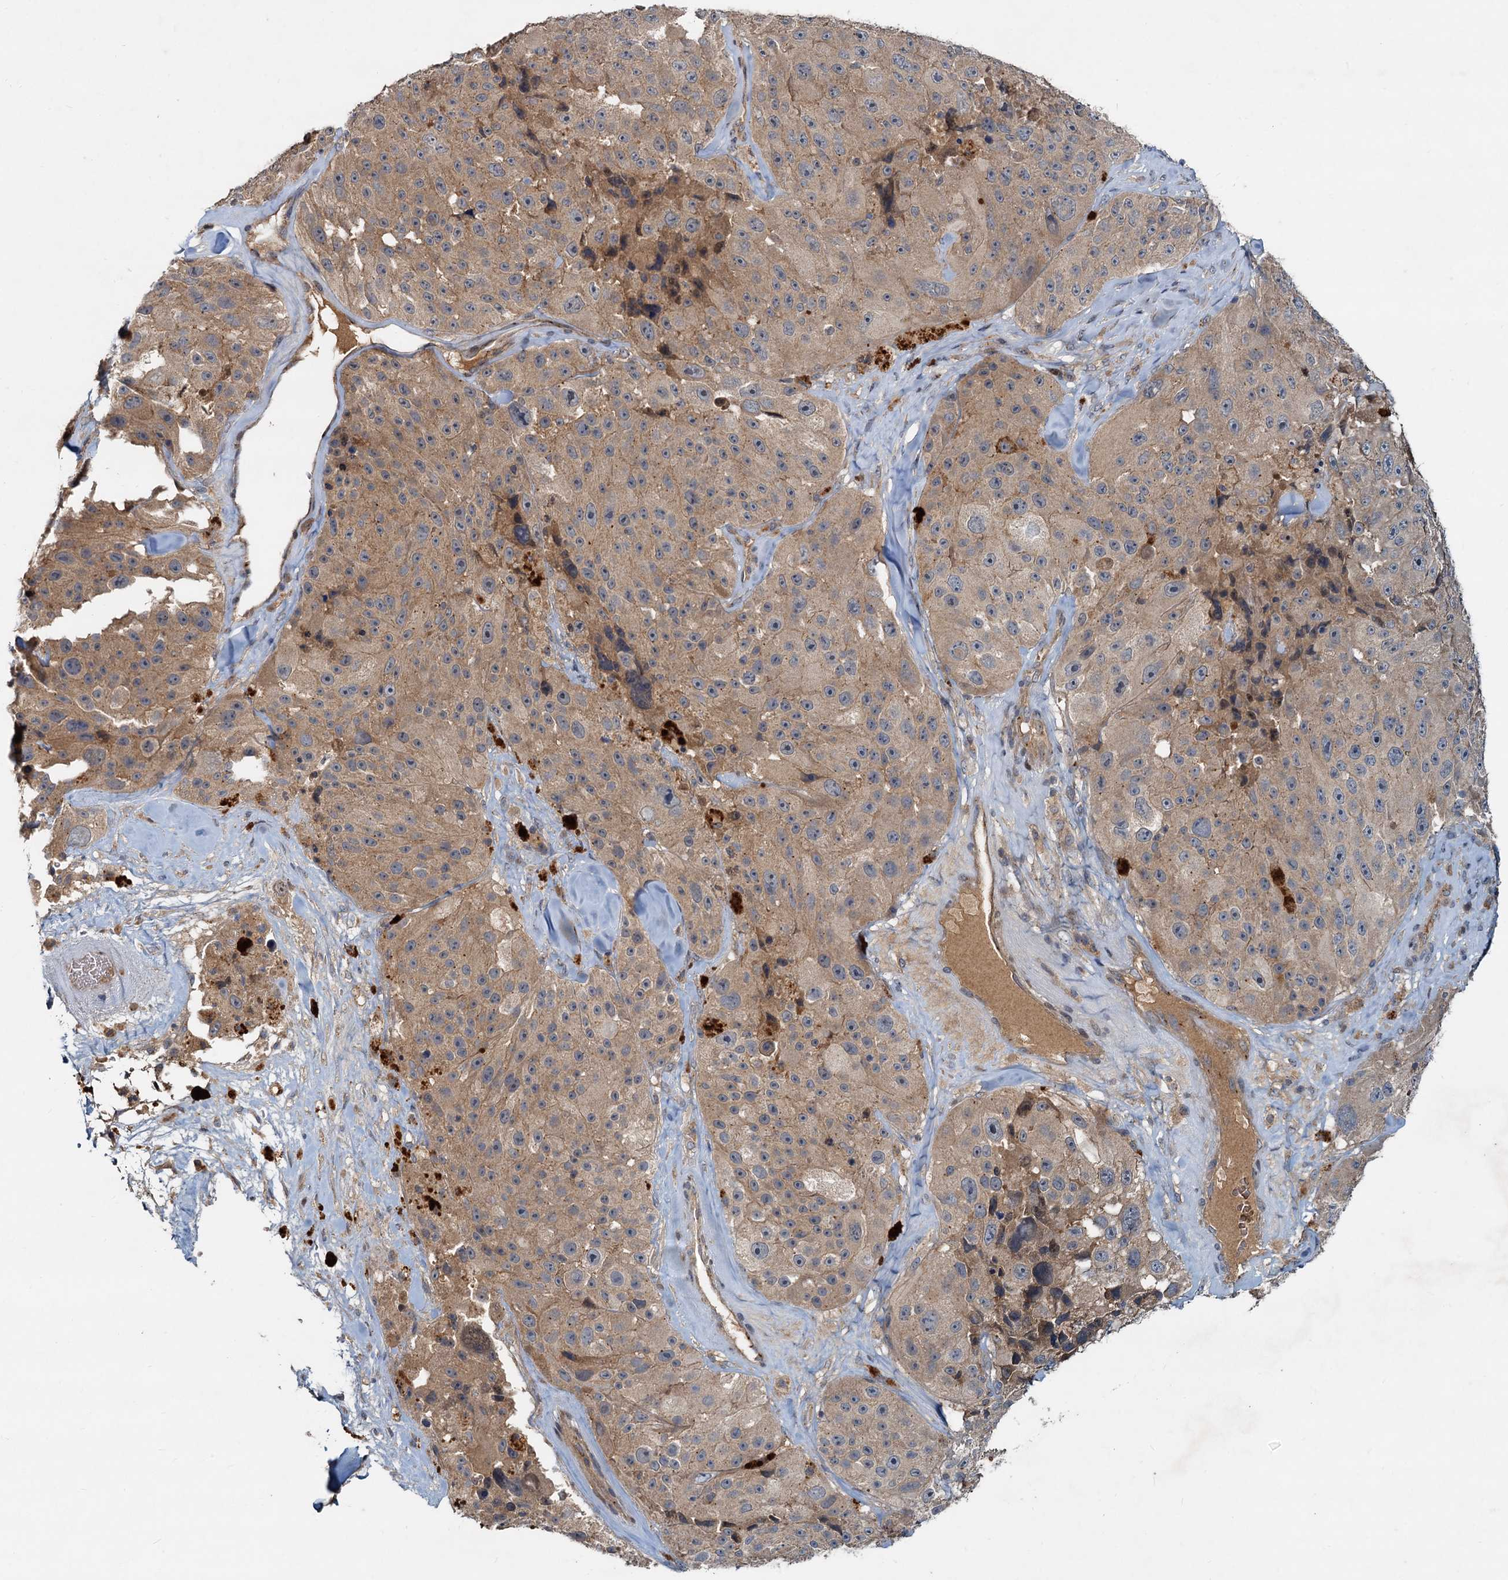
{"staining": {"intensity": "weak", "quantity": "25%-75%", "location": "cytoplasmic/membranous"}, "tissue": "melanoma", "cell_type": "Tumor cells", "image_type": "cancer", "snomed": [{"axis": "morphology", "description": "Malignant melanoma, Metastatic site"}, {"axis": "topography", "description": "Lymph node"}], "caption": "This is an image of immunohistochemistry staining of melanoma, which shows weak positivity in the cytoplasmic/membranous of tumor cells.", "gene": "CEP68", "patient": {"sex": "male", "age": 62}}